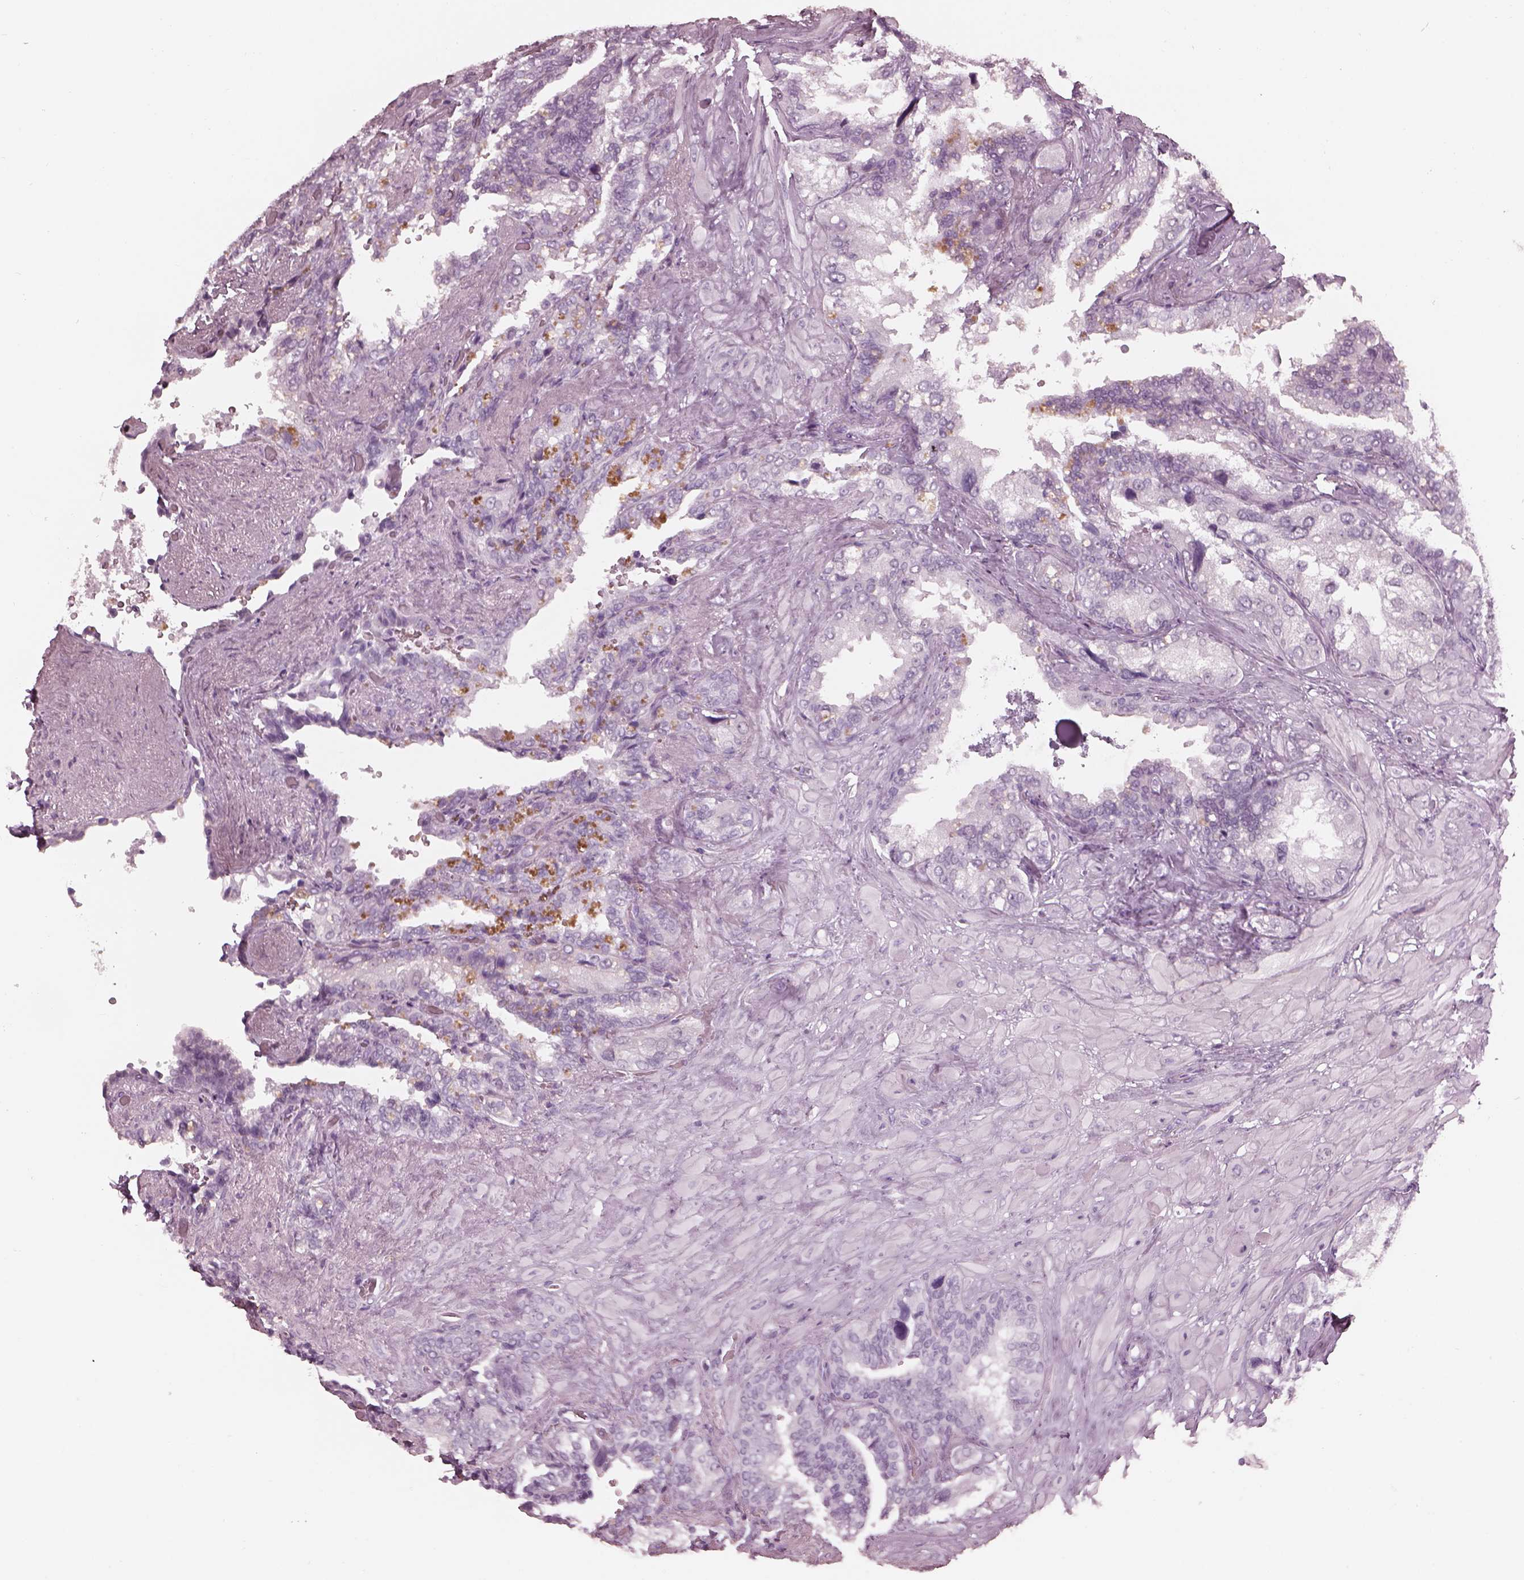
{"staining": {"intensity": "negative", "quantity": "none", "location": "none"}, "tissue": "seminal vesicle", "cell_type": "Glandular cells", "image_type": "normal", "snomed": [{"axis": "morphology", "description": "Normal tissue, NOS"}, {"axis": "topography", "description": "Seminal veicle"}], "caption": "High power microscopy image of an immunohistochemistry photomicrograph of unremarkable seminal vesicle, revealing no significant expression in glandular cells.", "gene": "C2orf81", "patient": {"sex": "male", "age": 69}}